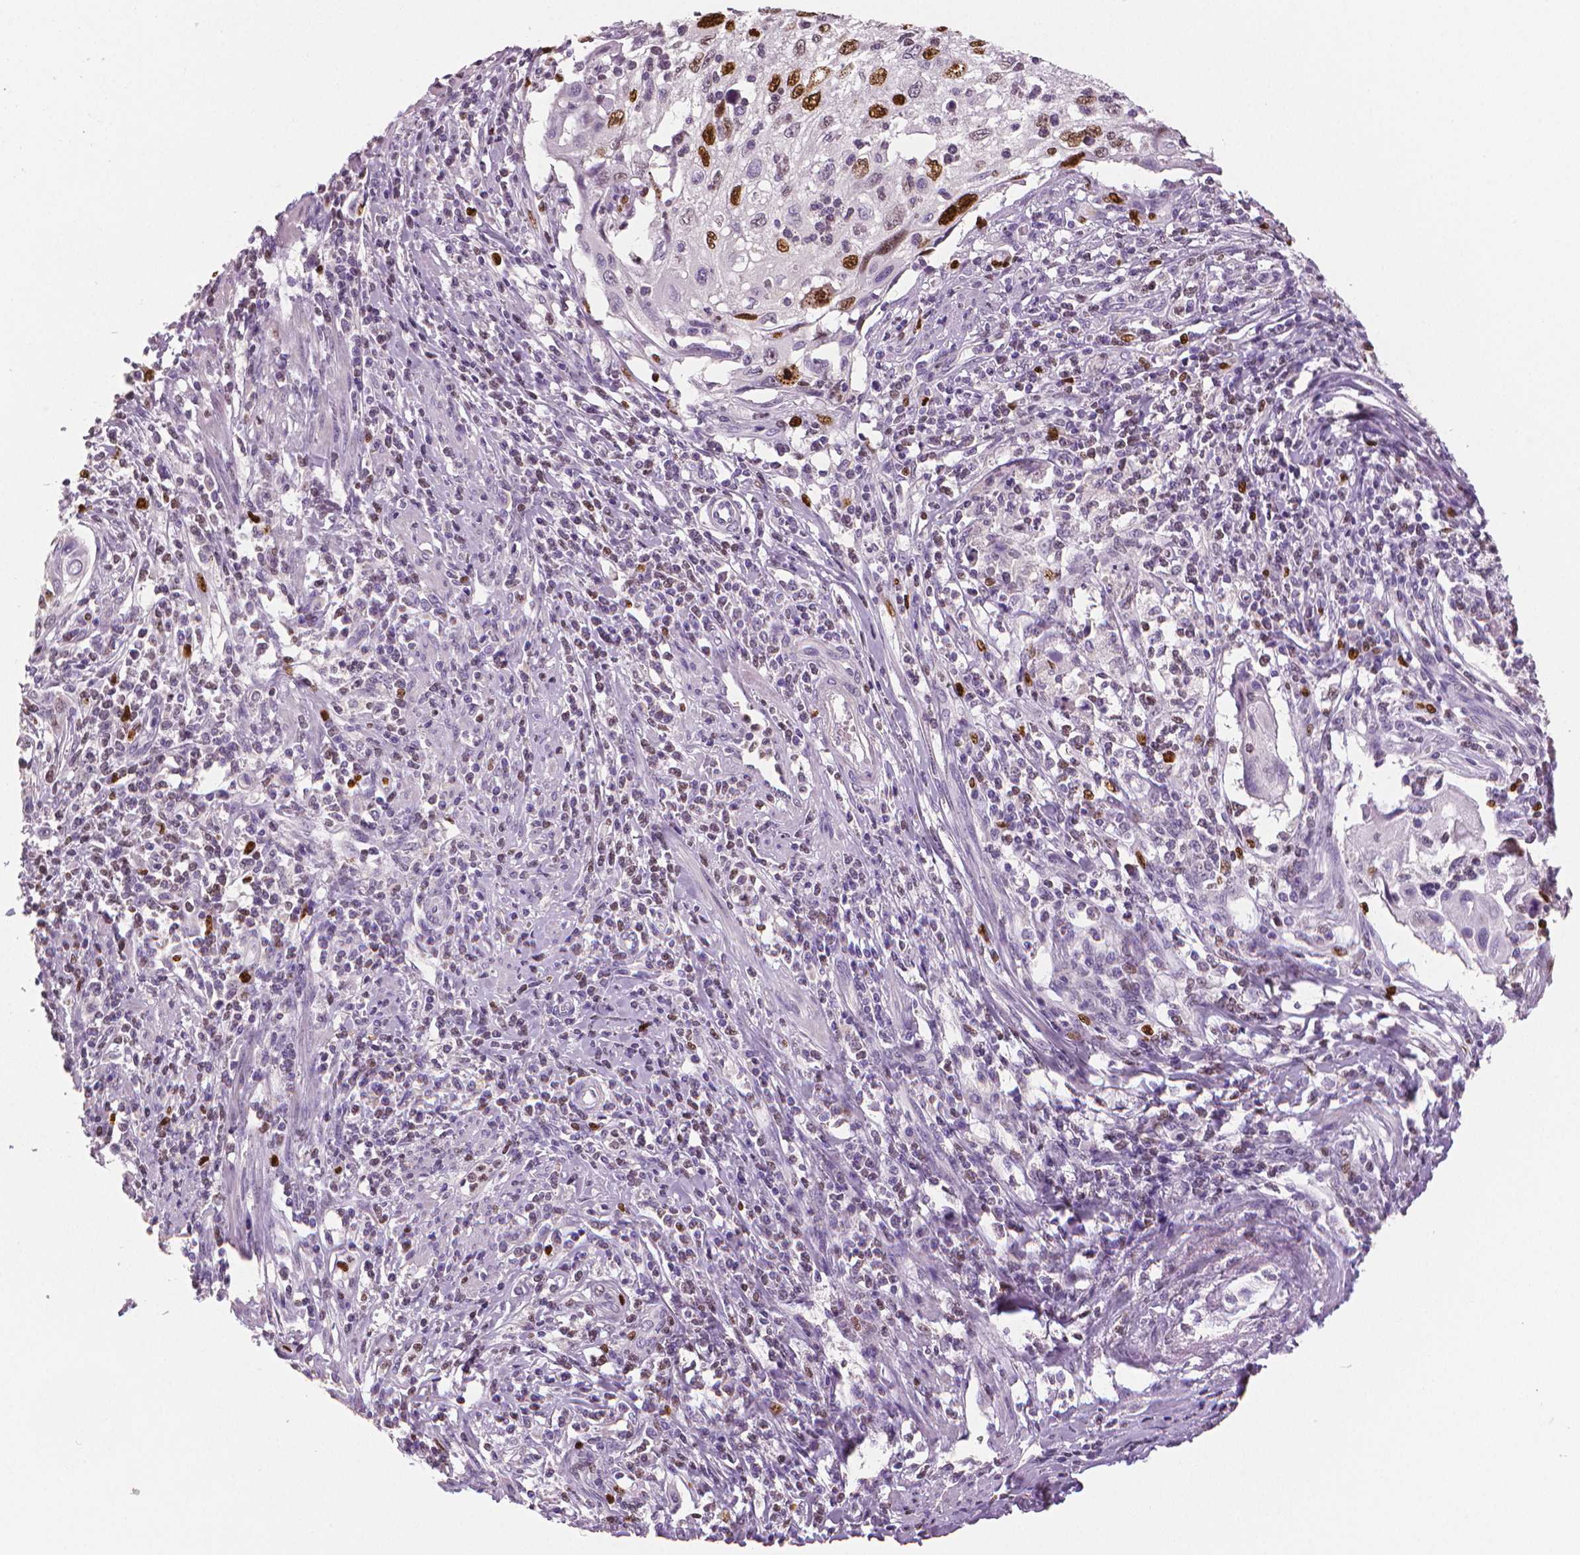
{"staining": {"intensity": "strong", "quantity": "25%-75%", "location": "nuclear"}, "tissue": "cervical cancer", "cell_type": "Tumor cells", "image_type": "cancer", "snomed": [{"axis": "morphology", "description": "Squamous cell carcinoma, NOS"}, {"axis": "topography", "description": "Cervix"}], "caption": "Strong nuclear staining for a protein is identified in approximately 25%-75% of tumor cells of cervical squamous cell carcinoma using IHC.", "gene": "MKI67", "patient": {"sex": "female", "age": 70}}